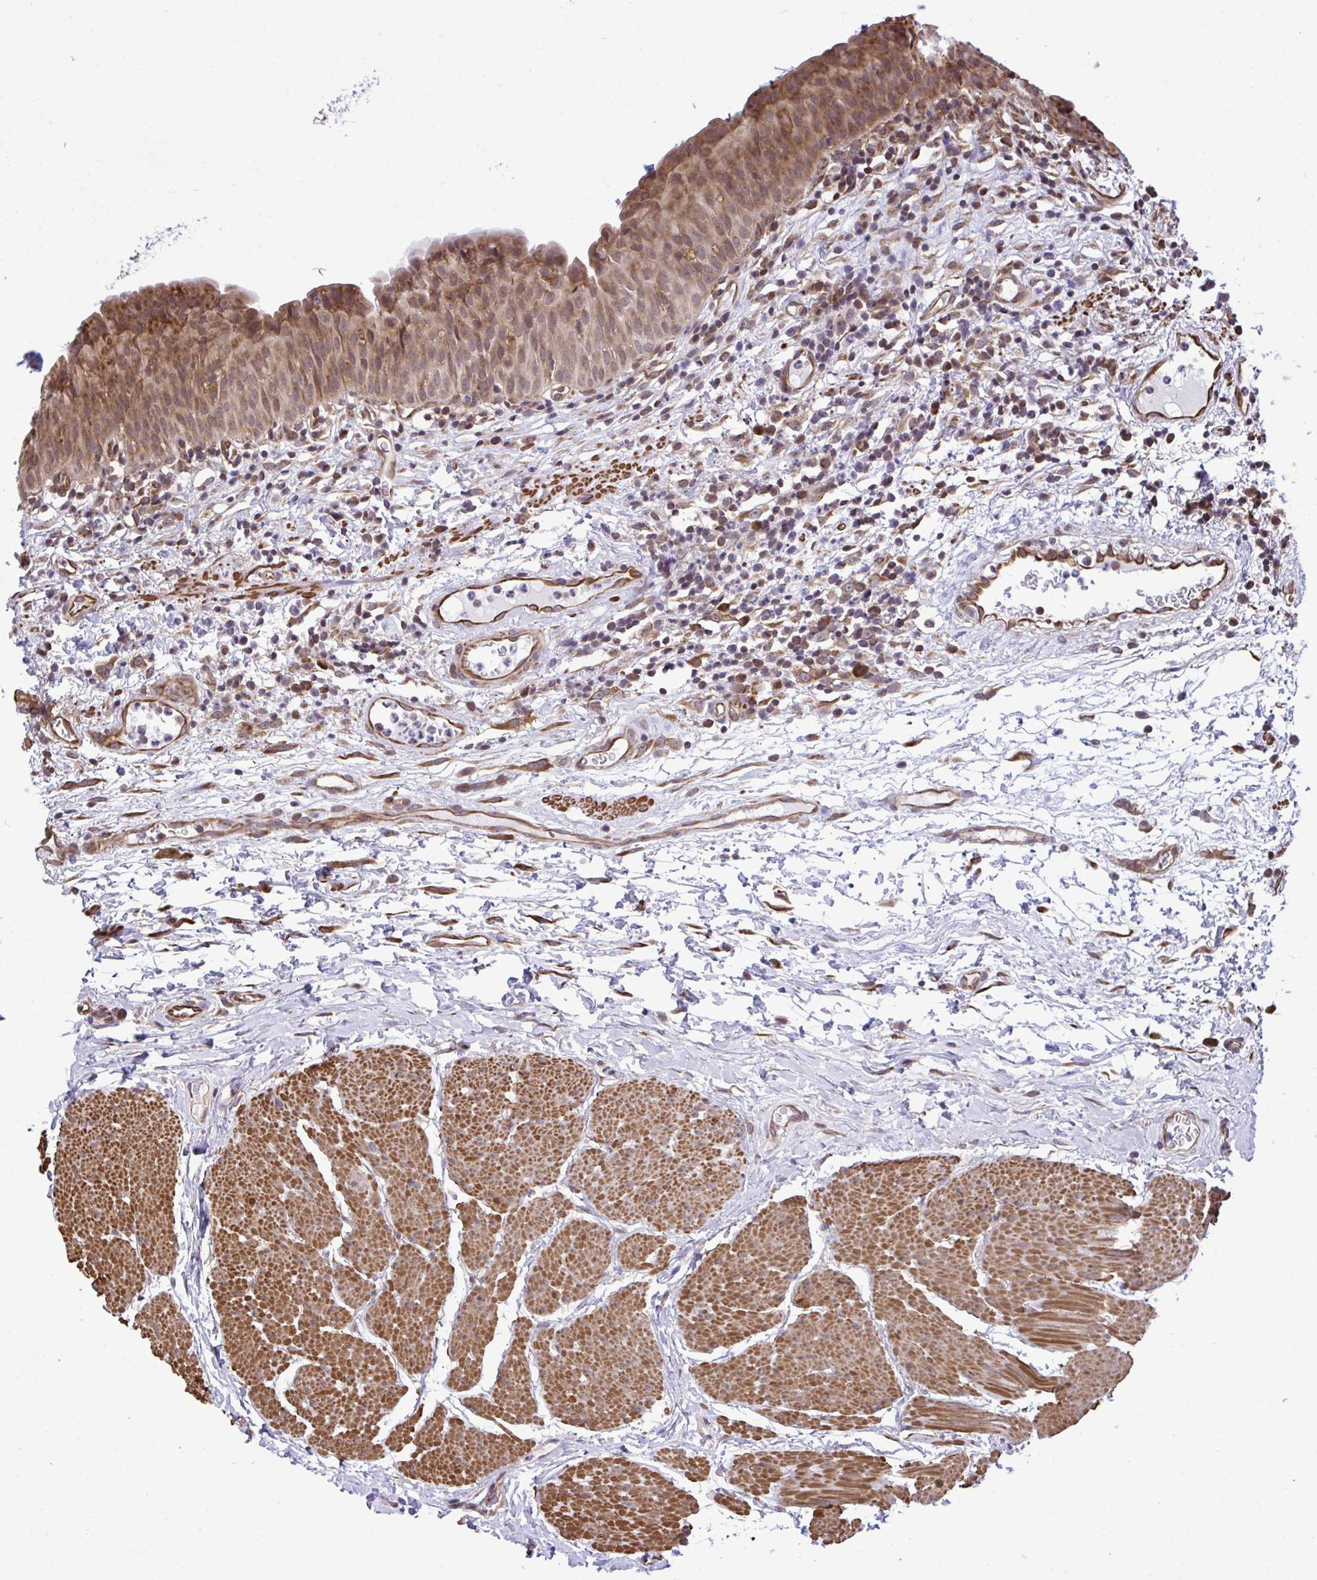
{"staining": {"intensity": "moderate", "quantity": ">75%", "location": "cytoplasmic/membranous"}, "tissue": "urinary bladder", "cell_type": "Urothelial cells", "image_type": "normal", "snomed": [{"axis": "morphology", "description": "Normal tissue, NOS"}, {"axis": "morphology", "description": "Inflammation, NOS"}, {"axis": "topography", "description": "Urinary bladder"}], "caption": "The photomicrograph displays staining of unremarkable urinary bladder, revealing moderate cytoplasmic/membranous protein positivity (brown color) within urothelial cells. (DAB IHC with brightfield microscopy, high magnification).", "gene": "RPS15", "patient": {"sex": "male", "age": 57}}